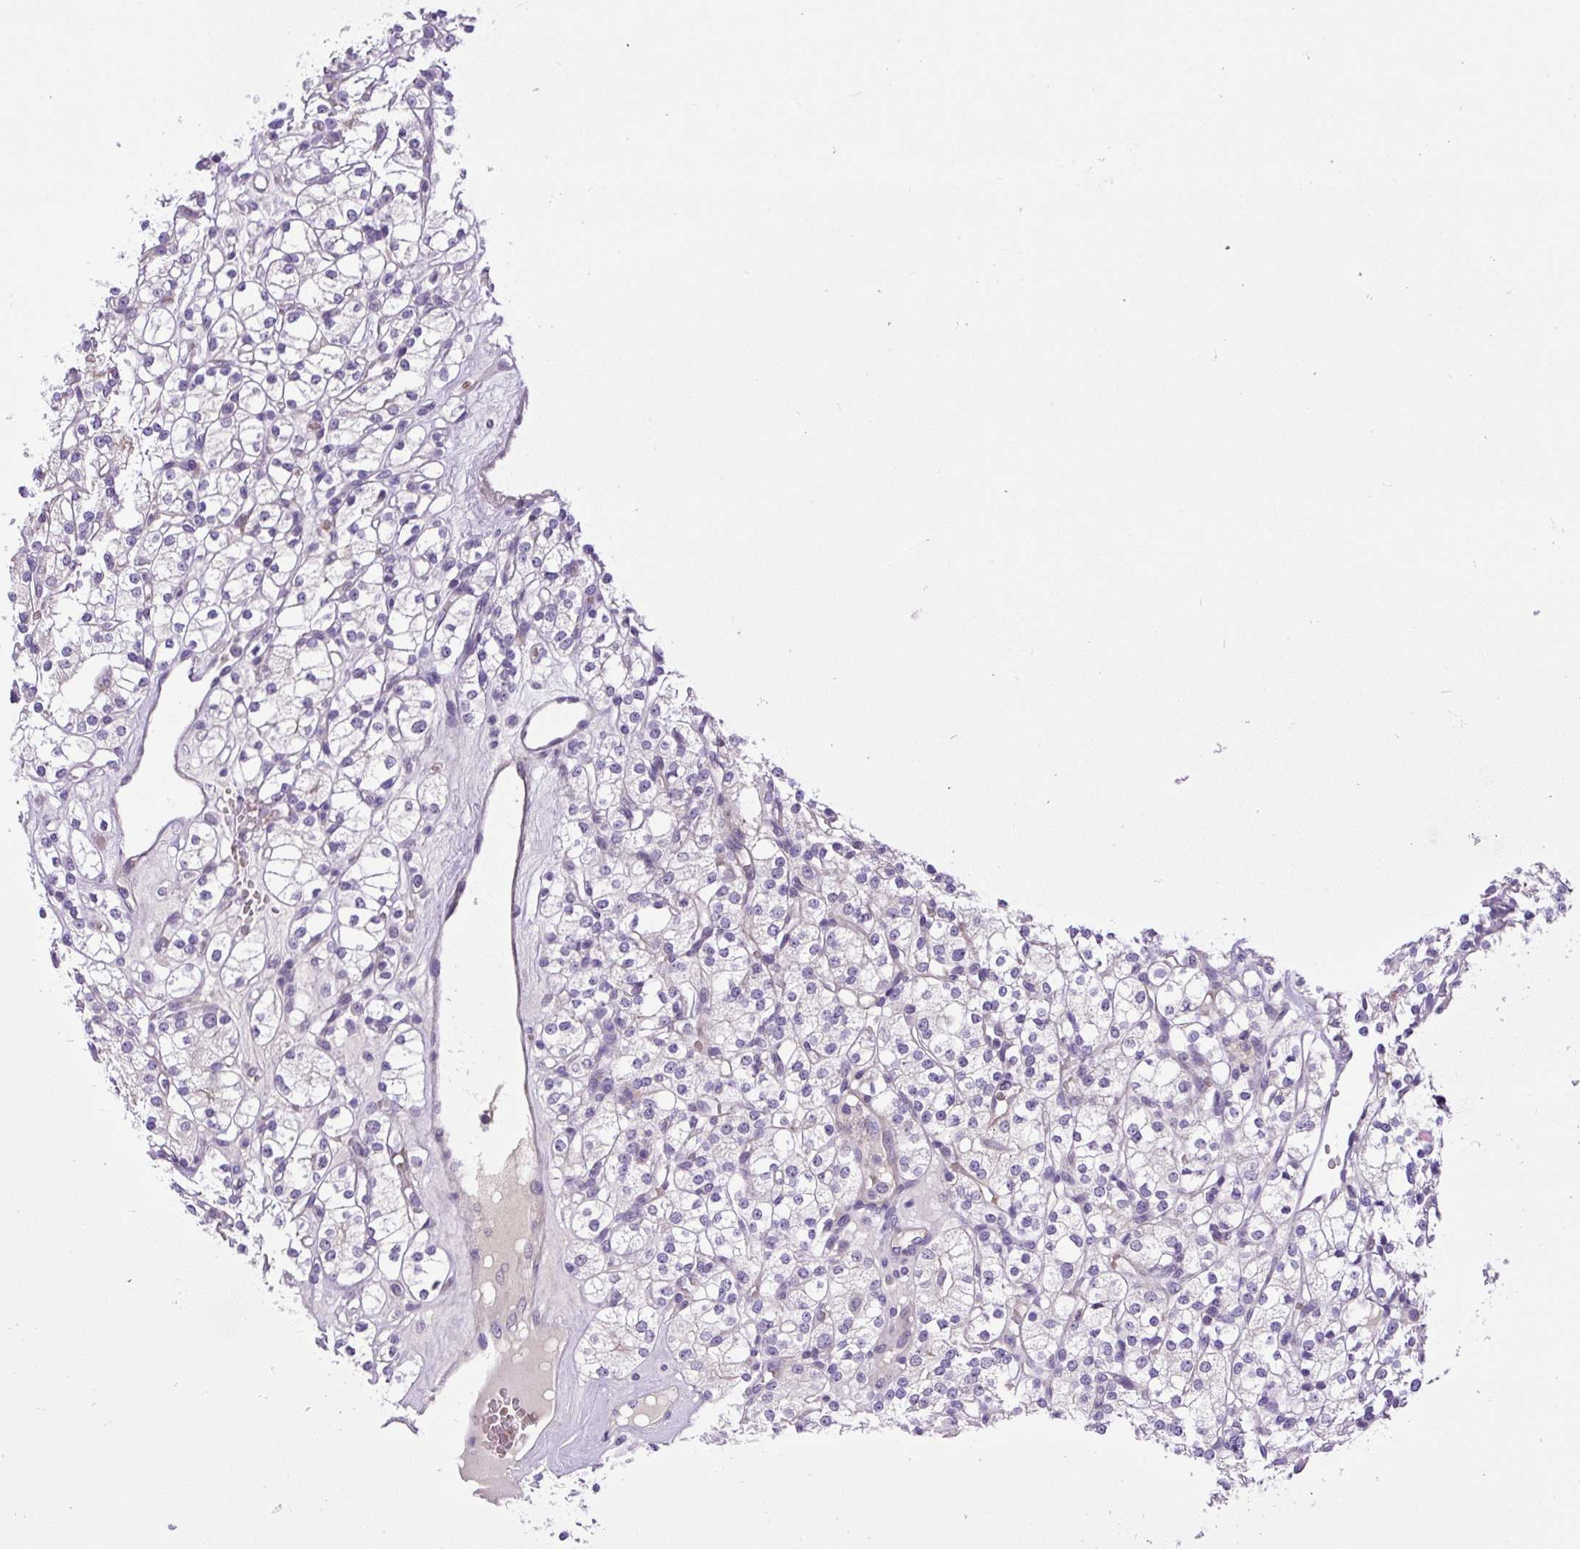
{"staining": {"intensity": "negative", "quantity": "none", "location": "none"}, "tissue": "renal cancer", "cell_type": "Tumor cells", "image_type": "cancer", "snomed": [{"axis": "morphology", "description": "Adenocarcinoma, NOS"}, {"axis": "topography", "description": "Kidney"}], "caption": "Immunohistochemistry (IHC) image of neoplastic tissue: human renal cancer stained with DAB demonstrates no significant protein positivity in tumor cells. The staining is performed using DAB brown chromogen with nuclei counter-stained in using hematoxylin.", "gene": "VWA7", "patient": {"sex": "male", "age": 77}}